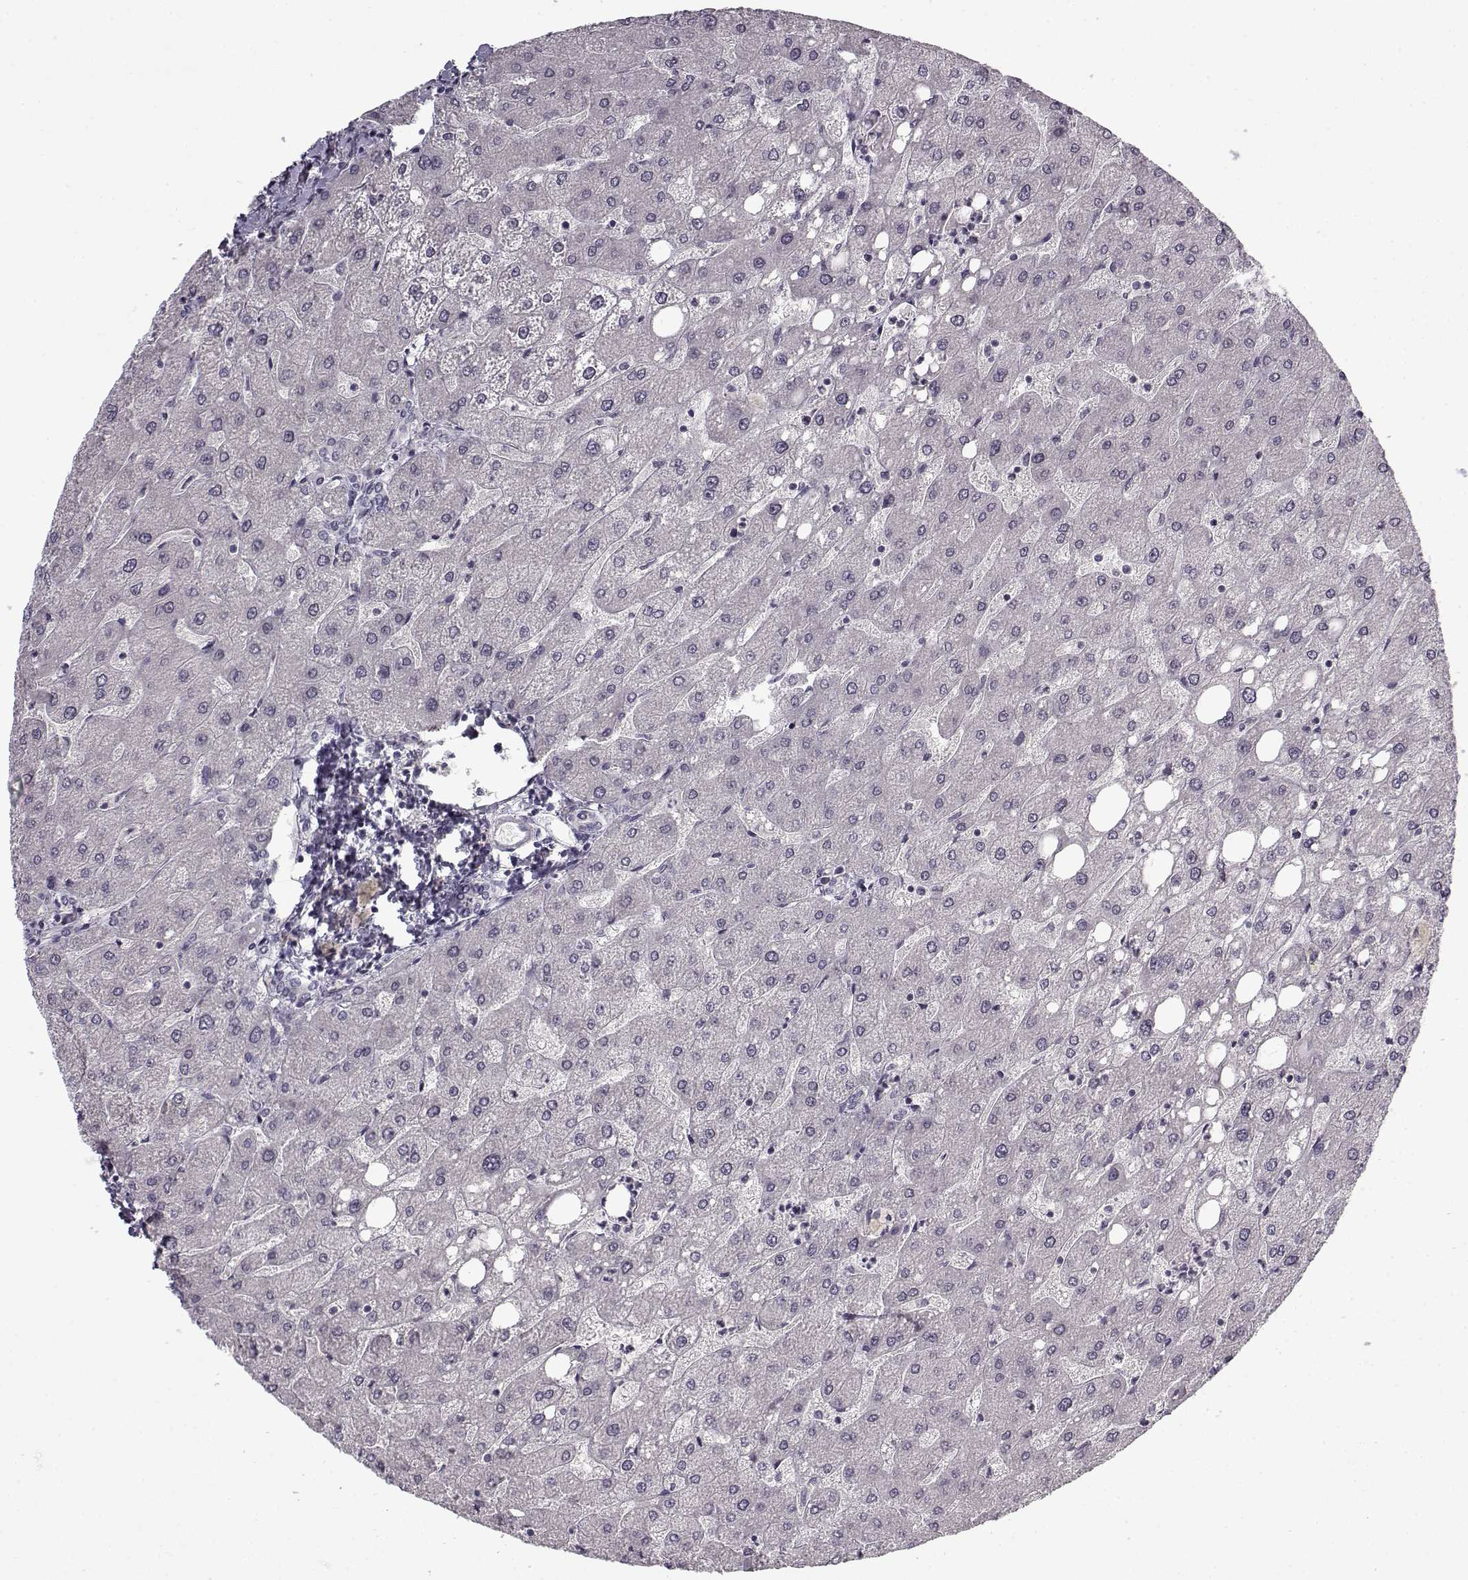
{"staining": {"intensity": "negative", "quantity": "none", "location": "none"}, "tissue": "liver", "cell_type": "Cholangiocytes", "image_type": "normal", "snomed": [{"axis": "morphology", "description": "Normal tissue, NOS"}, {"axis": "topography", "description": "Liver"}], "caption": "Immunohistochemistry (IHC) of normal human liver reveals no staining in cholangiocytes.", "gene": "SNCA", "patient": {"sex": "male", "age": 67}}